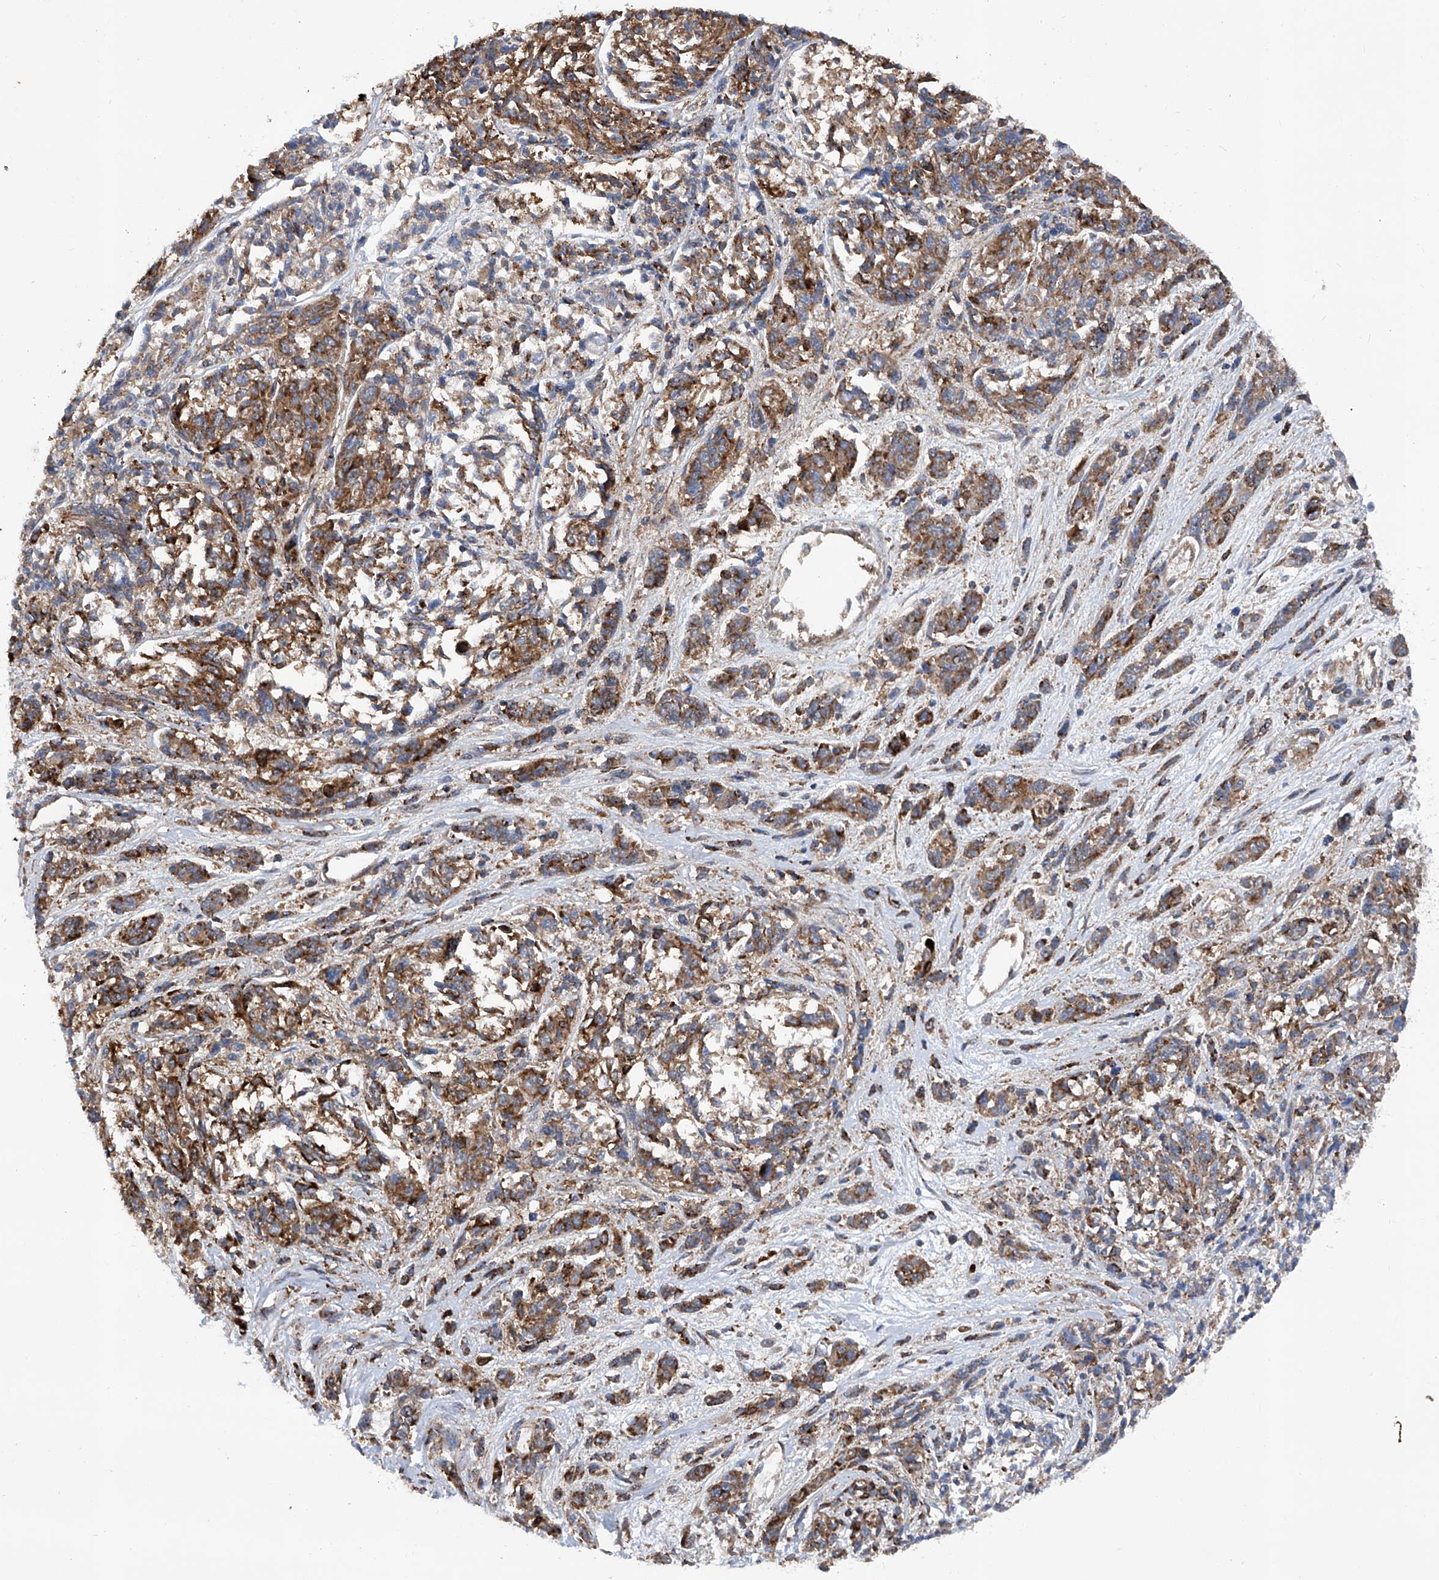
{"staining": {"intensity": "moderate", "quantity": ">75%", "location": "cytoplasmic/membranous"}, "tissue": "melanoma", "cell_type": "Tumor cells", "image_type": "cancer", "snomed": [{"axis": "morphology", "description": "Malignant melanoma, NOS"}, {"axis": "topography", "description": "Skin"}], "caption": "Immunohistochemical staining of malignant melanoma exhibits medium levels of moderate cytoplasmic/membranous expression in approximately >75% of tumor cells.", "gene": "SMAP1", "patient": {"sex": "male", "age": 53}}